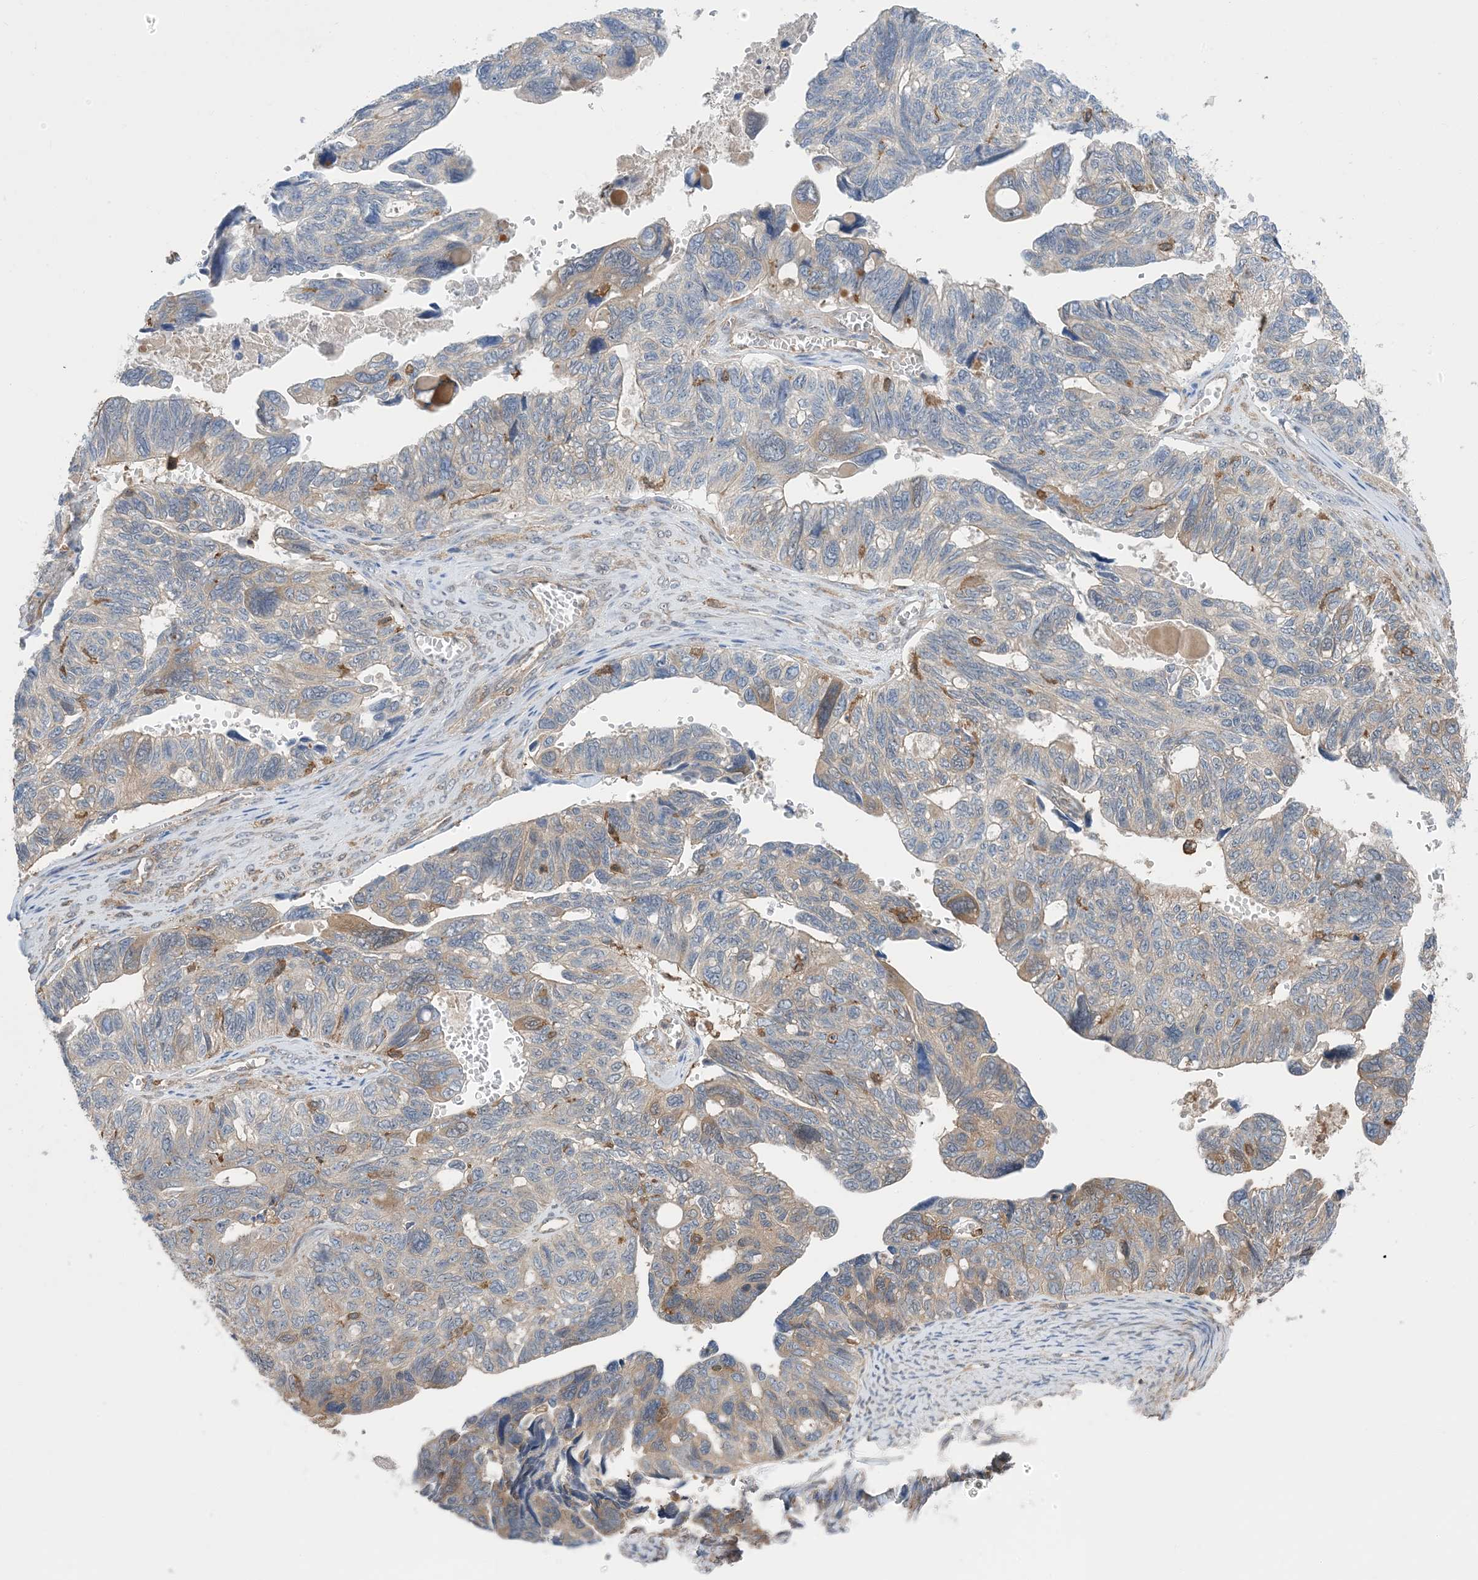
{"staining": {"intensity": "weak", "quantity": "<25%", "location": "cytoplasmic/membranous"}, "tissue": "ovarian cancer", "cell_type": "Tumor cells", "image_type": "cancer", "snomed": [{"axis": "morphology", "description": "Cystadenocarcinoma, serous, NOS"}, {"axis": "topography", "description": "Ovary"}], "caption": "This is an IHC photomicrograph of human ovarian serous cystadenocarcinoma. There is no staining in tumor cells.", "gene": "HS1BP3", "patient": {"sex": "female", "age": 79}}